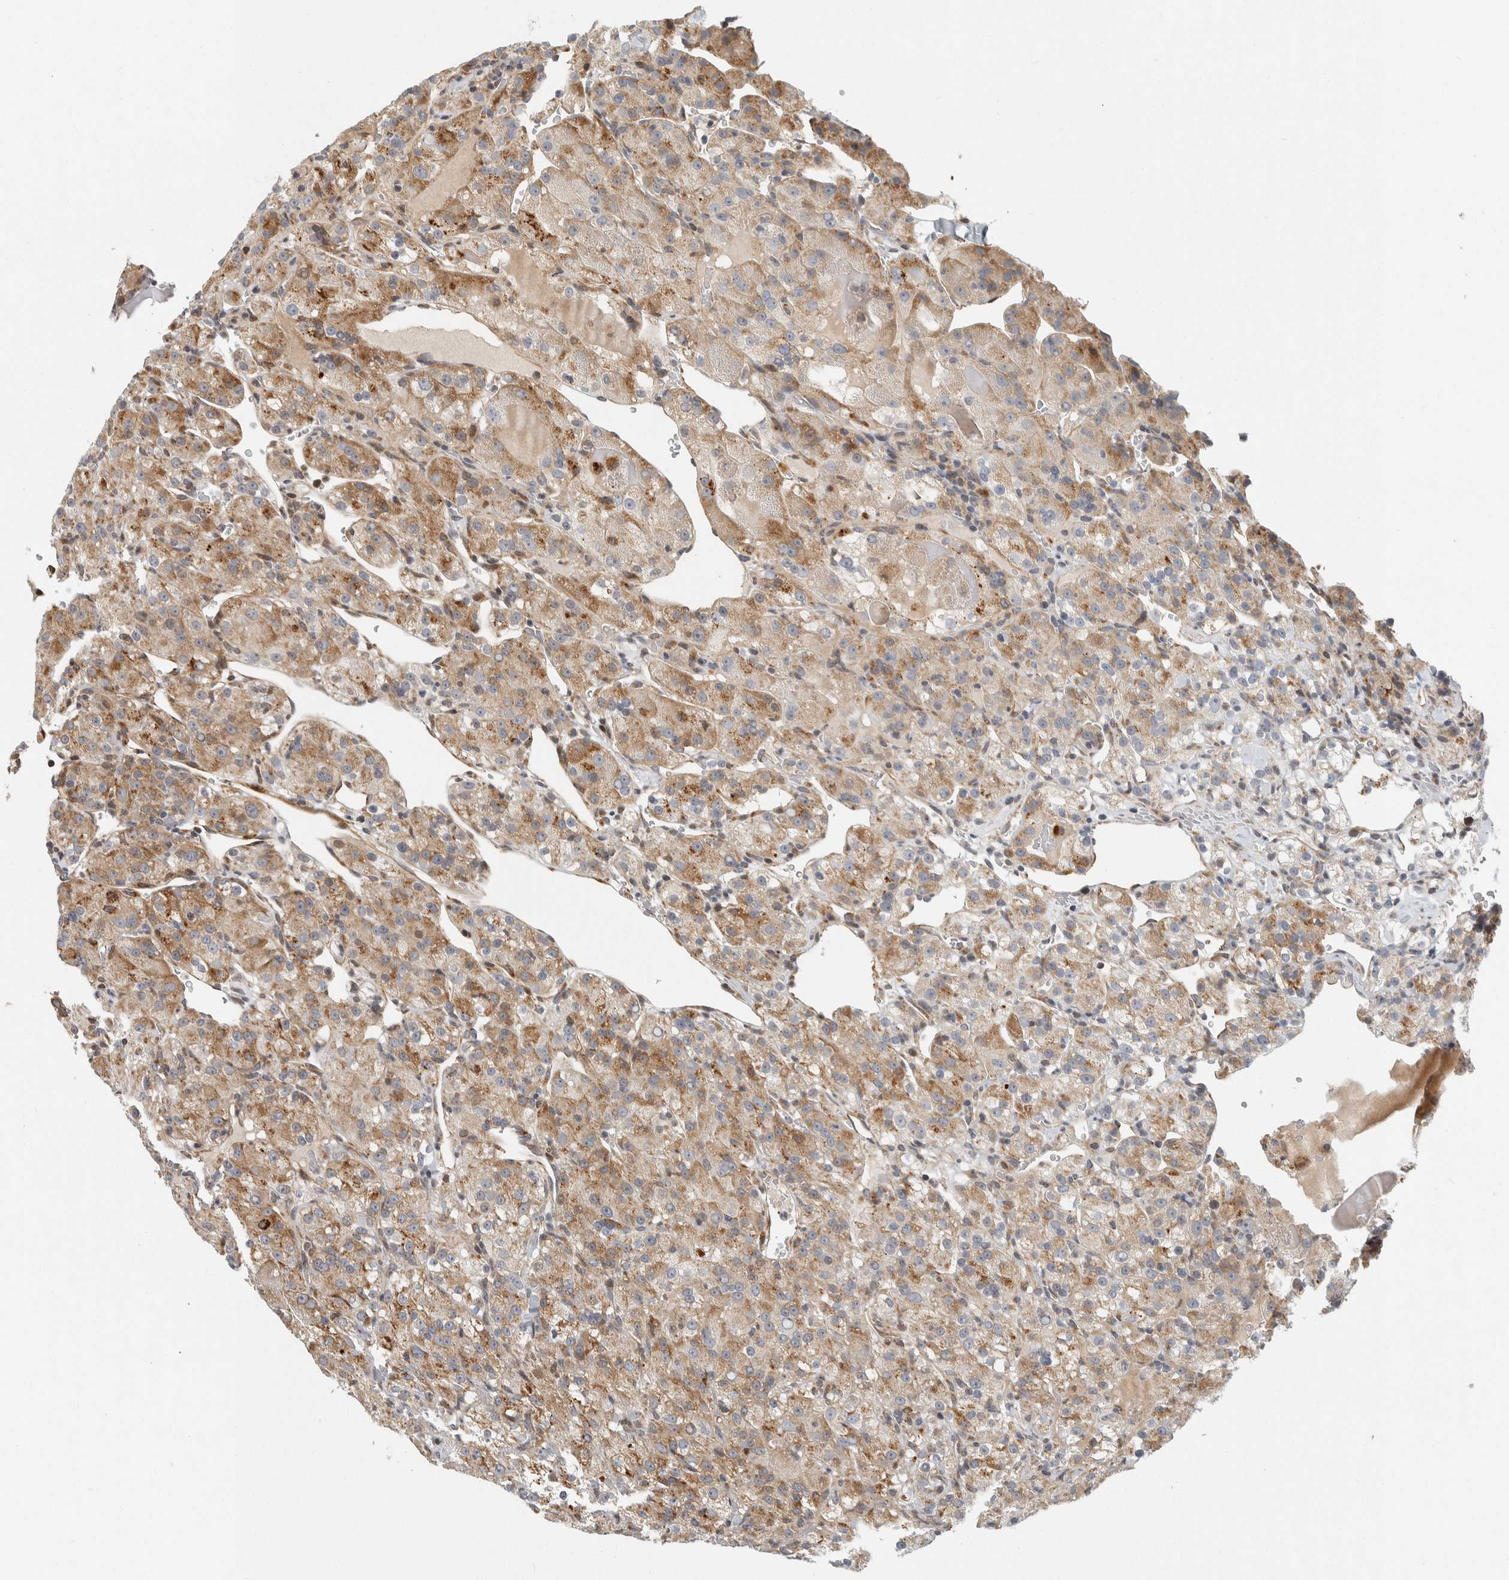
{"staining": {"intensity": "moderate", "quantity": ">75%", "location": "cytoplasmic/membranous"}, "tissue": "renal cancer", "cell_type": "Tumor cells", "image_type": "cancer", "snomed": [{"axis": "morphology", "description": "Normal tissue, NOS"}, {"axis": "morphology", "description": "Adenocarcinoma, NOS"}, {"axis": "topography", "description": "Kidney"}], "caption": "Adenocarcinoma (renal) stained with a brown dye exhibits moderate cytoplasmic/membranous positive expression in approximately >75% of tumor cells.", "gene": "AFP", "patient": {"sex": "male", "age": 61}}